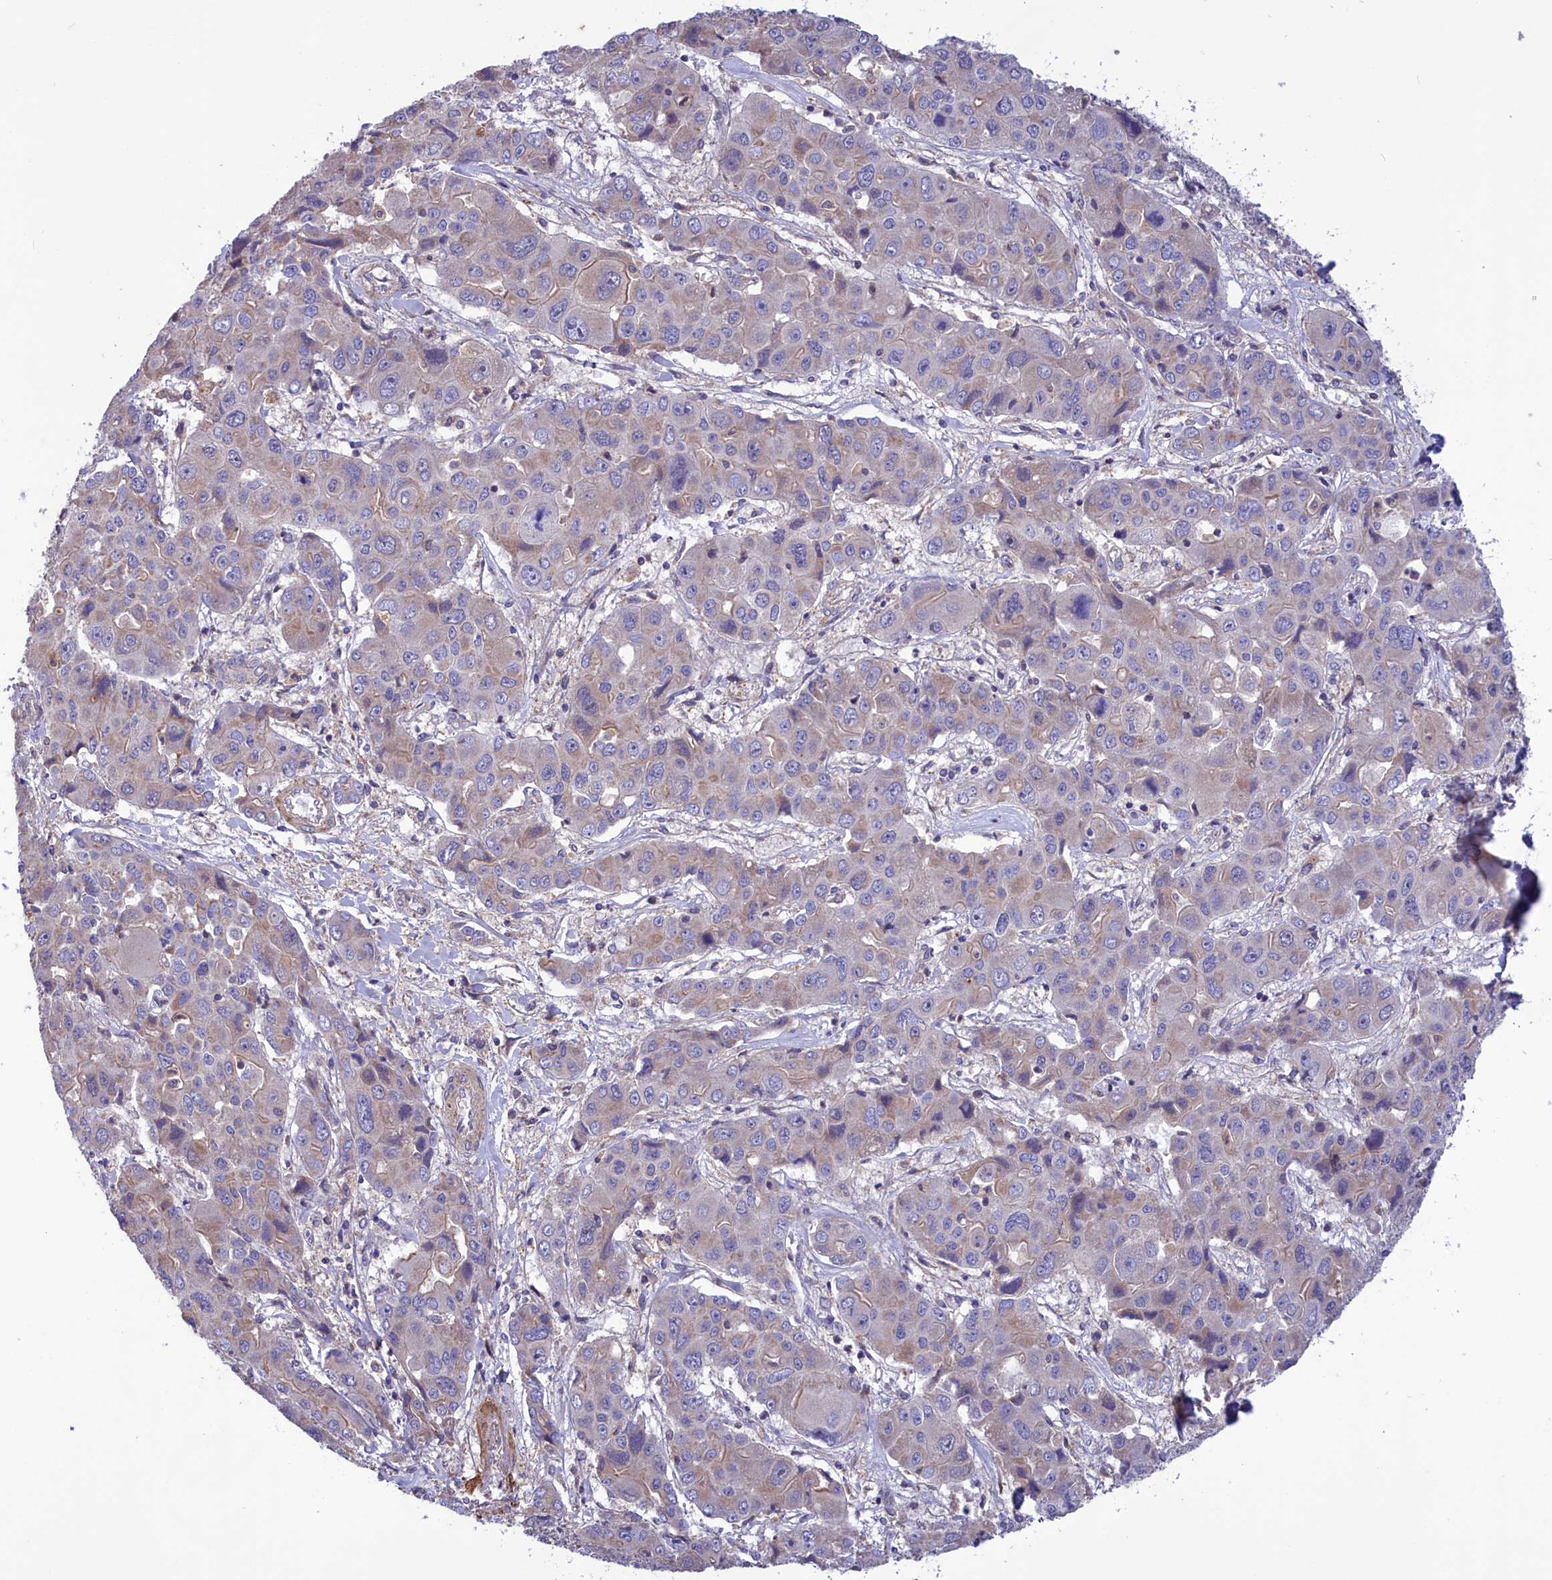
{"staining": {"intensity": "weak", "quantity": "<25%", "location": "cytoplasmic/membranous"}, "tissue": "liver cancer", "cell_type": "Tumor cells", "image_type": "cancer", "snomed": [{"axis": "morphology", "description": "Cholangiocarcinoma"}, {"axis": "topography", "description": "Liver"}], "caption": "Tumor cells are negative for protein expression in human cholangiocarcinoma (liver).", "gene": "AMDHD2", "patient": {"sex": "male", "age": 67}}